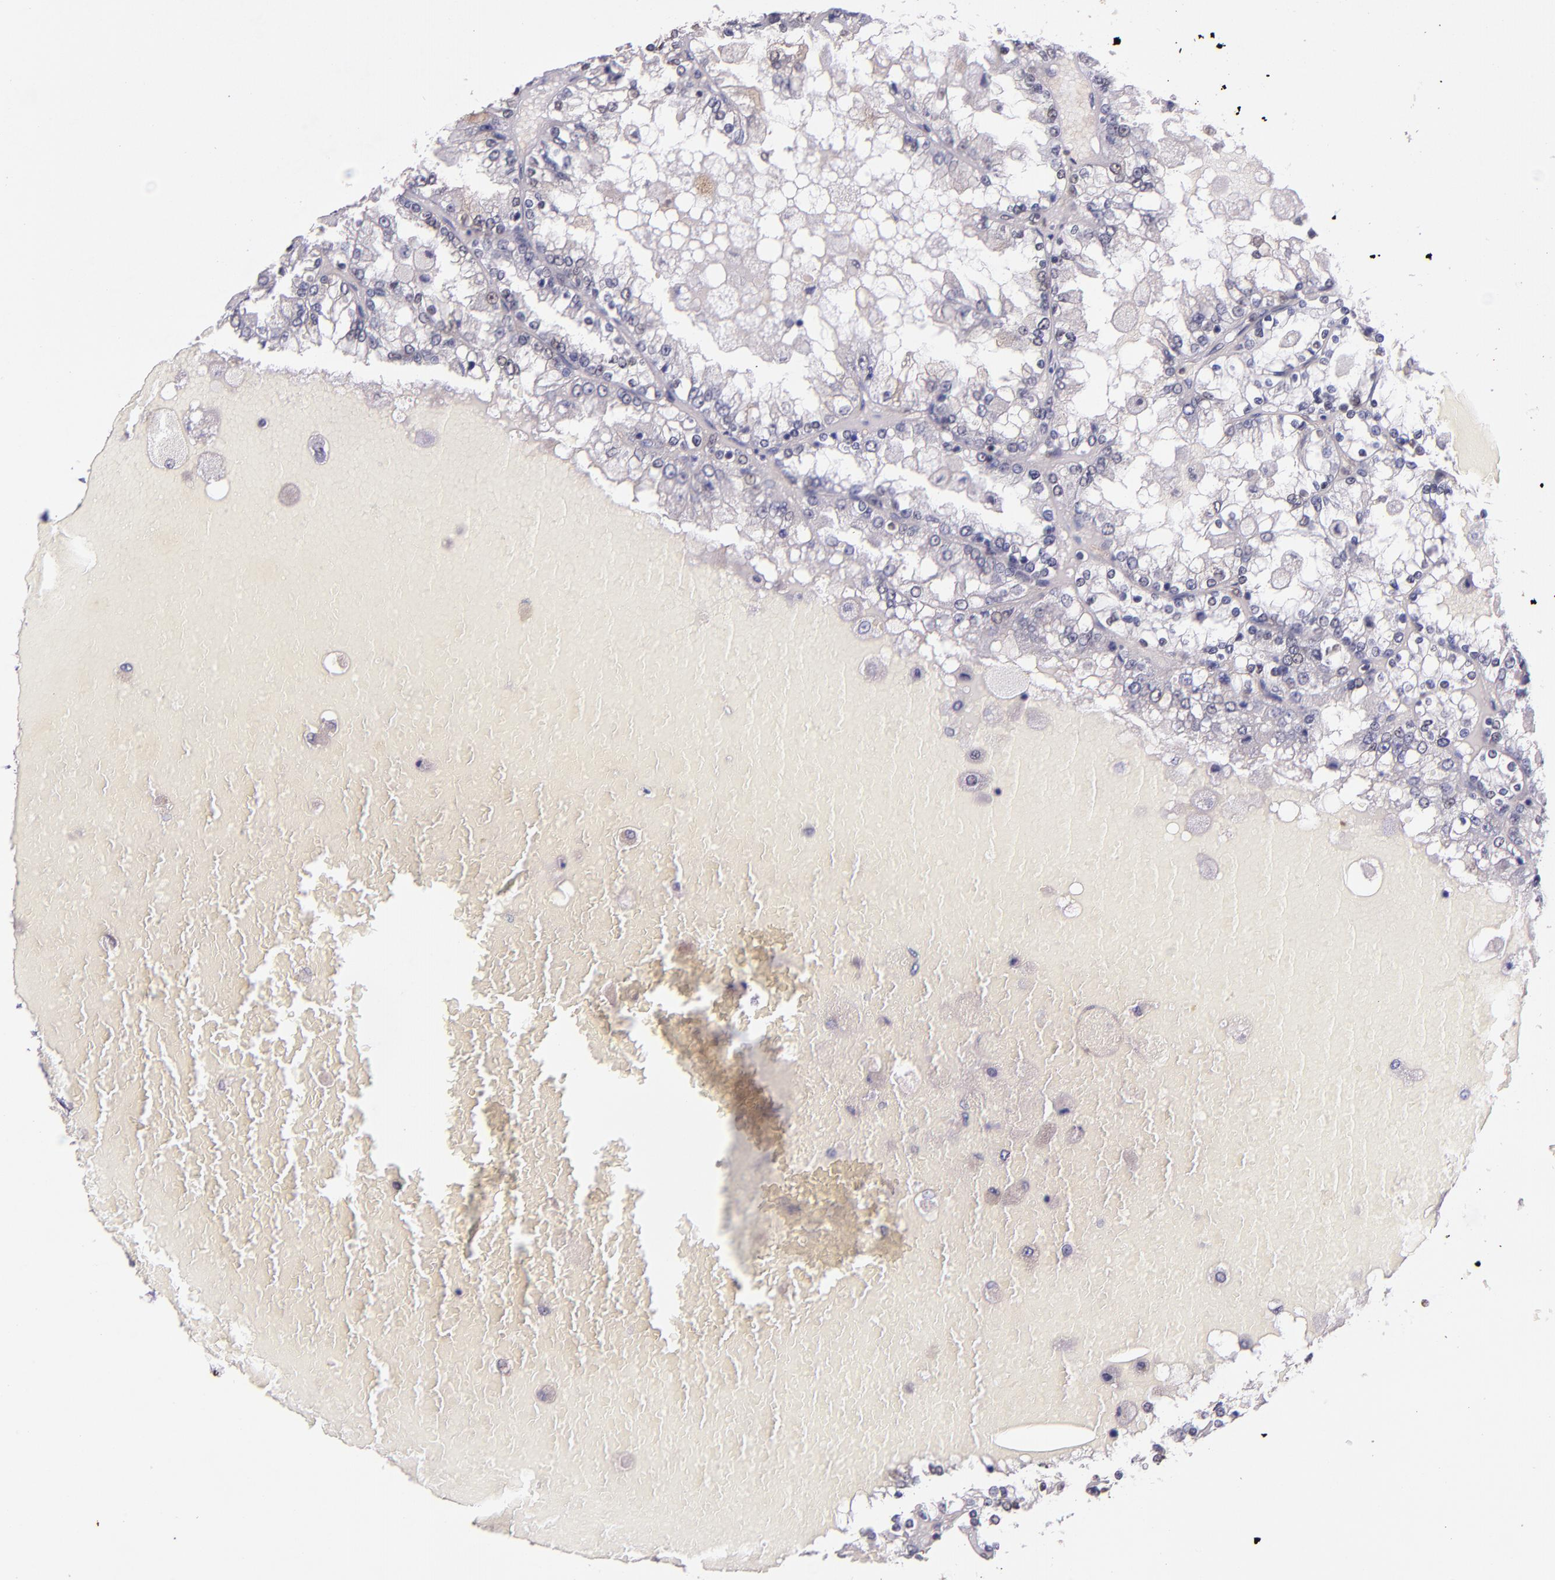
{"staining": {"intensity": "negative", "quantity": "none", "location": "none"}, "tissue": "renal cancer", "cell_type": "Tumor cells", "image_type": "cancer", "snomed": [{"axis": "morphology", "description": "Adenocarcinoma, NOS"}, {"axis": "topography", "description": "Kidney"}], "caption": "High magnification brightfield microscopy of renal cancer stained with DAB (brown) and counterstained with hematoxylin (blue): tumor cells show no significant positivity.", "gene": "STAT6", "patient": {"sex": "female", "age": 56}}